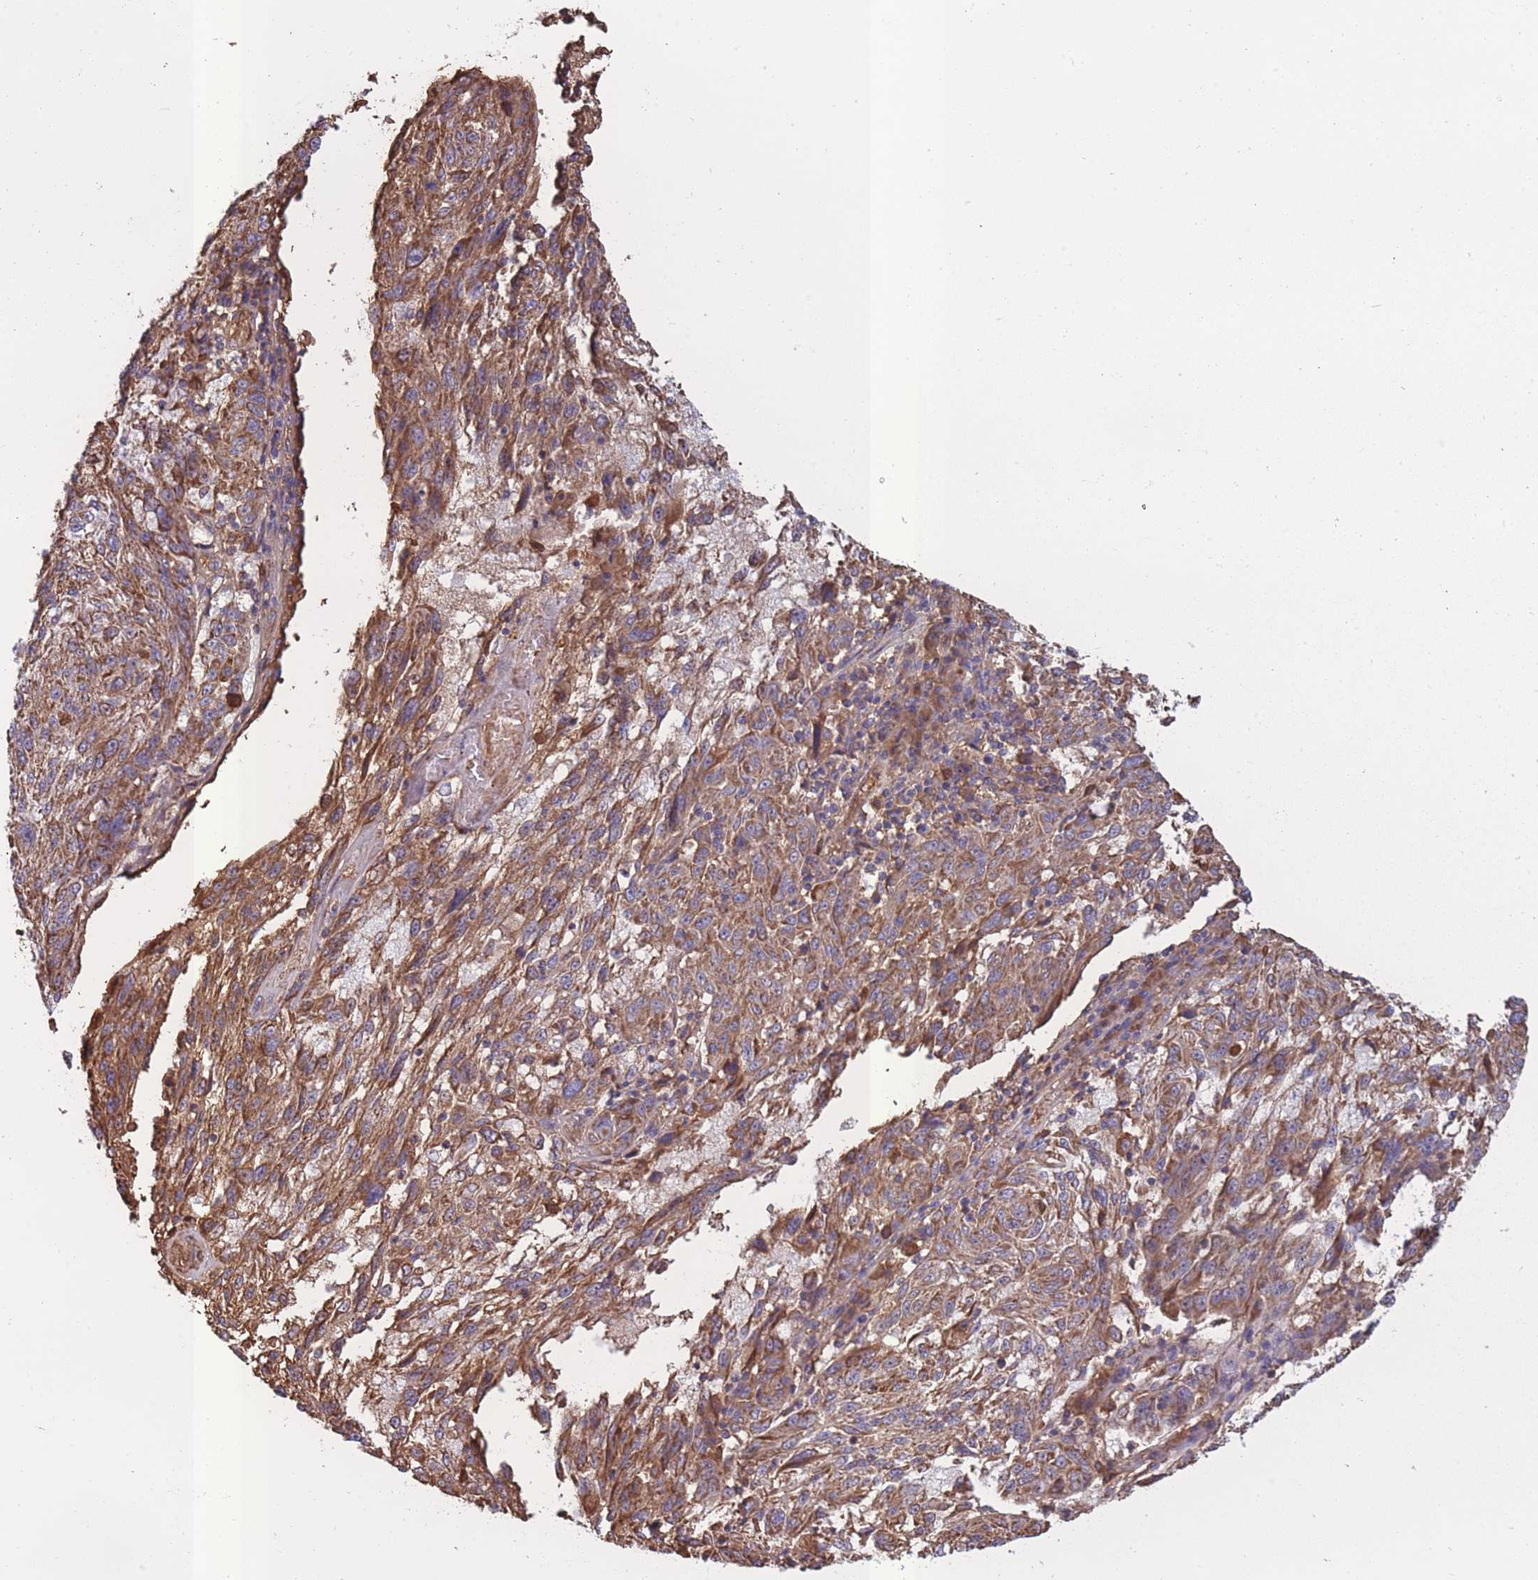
{"staining": {"intensity": "weak", "quantity": ">75%", "location": "cytoplasmic/membranous"}, "tissue": "melanoma", "cell_type": "Tumor cells", "image_type": "cancer", "snomed": [{"axis": "morphology", "description": "Malignant melanoma, NOS"}, {"axis": "topography", "description": "Skin"}], "caption": "Melanoma stained with IHC displays weak cytoplasmic/membranous positivity in approximately >75% of tumor cells.", "gene": "KAT2A", "patient": {"sex": "male", "age": 53}}